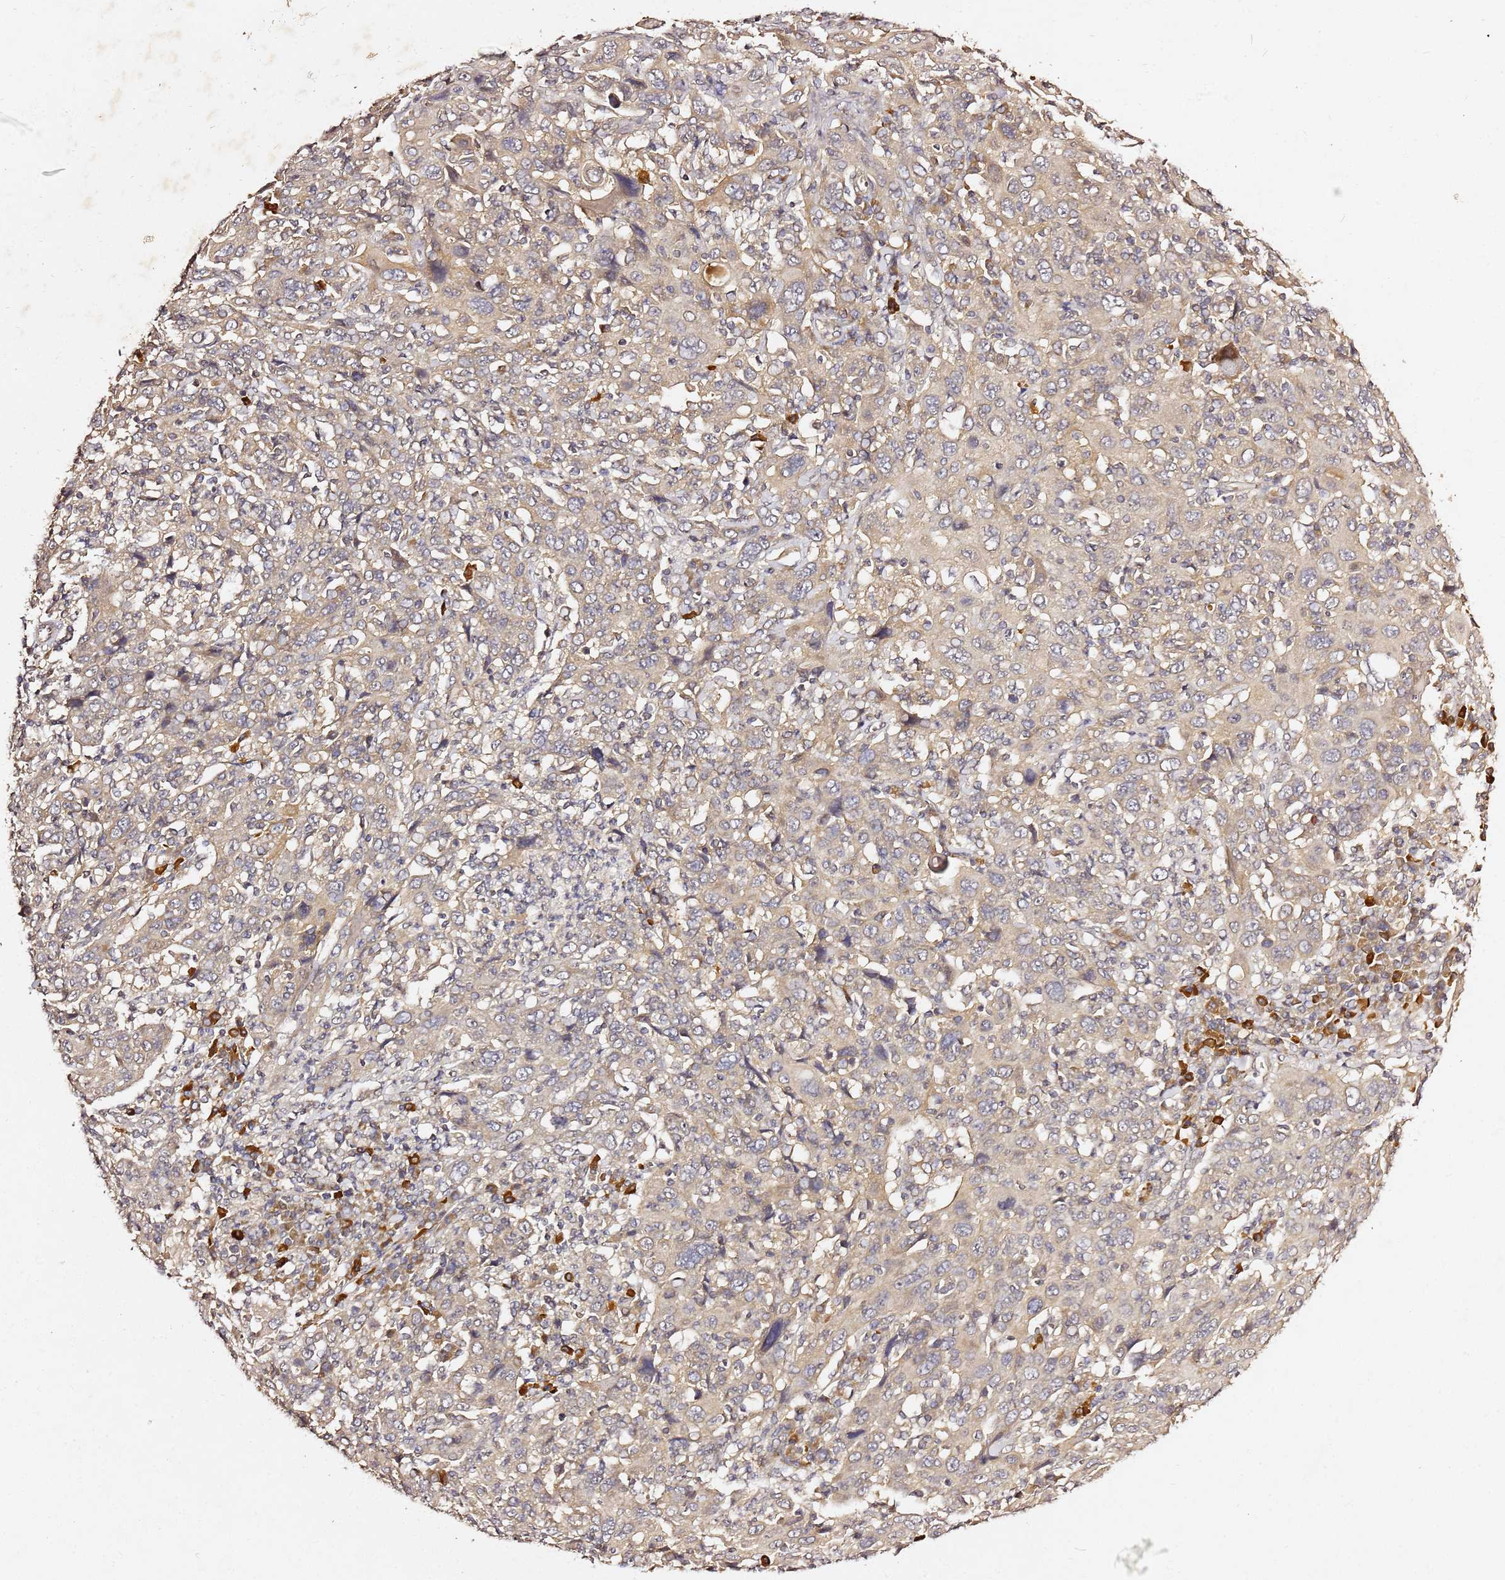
{"staining": {"intensity": "weak", "quantity": "25%-75%", "location": "cytoplasmic/membranous"}, "tissue": "cervical cancer", "cell_type": "Tumor cells", "image_type": "cancer", "snomed": [{"axis": "morphology", "description": "Squamous cell carcinoma, NOS"}, {"axis": "topography", "description": "Cervix"}], "caption": "Cervical cancer (squamous cell carcinoma) stained with a protein marker demonstrates weak staining in tumor cells.", "gene": "C6orf136", "patient": {"sex": "female", "age": 46}}